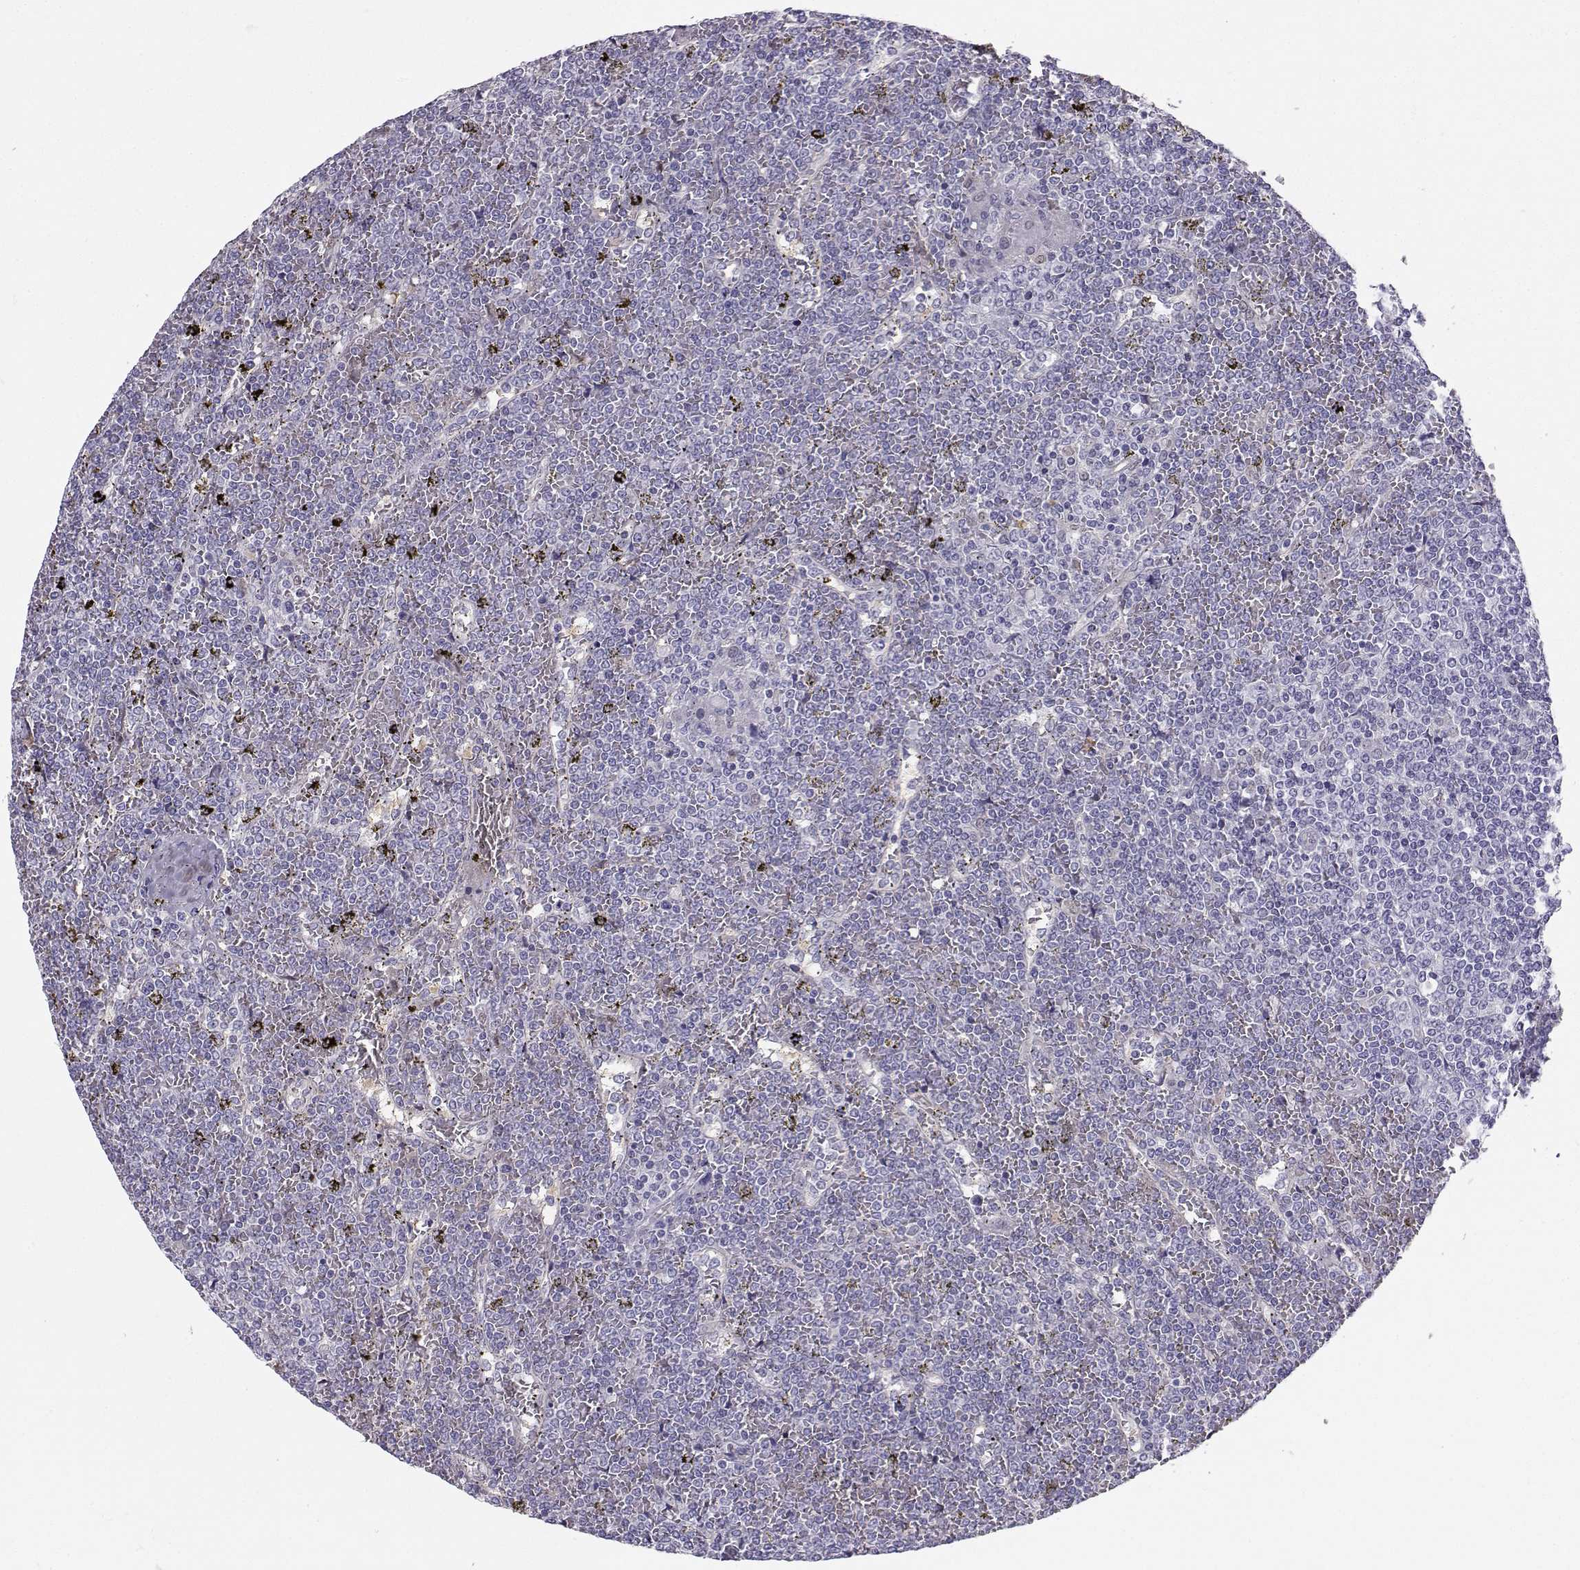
{"staining": {"intensity": "negative", "quantity": "none", "location": "none"}, "tissue": "lymphoma", "cell_type": "Tumor cells", "image_type": "cancer", "snomed": [{"axis": "morphology", "description": "Malignant lymphoma, non-Hodgkin's type, Low grade"}, {"axis": "topography", "description": "Spleen"}], "caption": "The photomicrograph reveals no significant expression in tumor cells of low-grade malignant lymphoma, non-Hodgkin's type. (DAB immunohistochemistry (IHC), high magnification).", "gene": "DCLK3", "patient": {"sex": "female", "age": 19}}